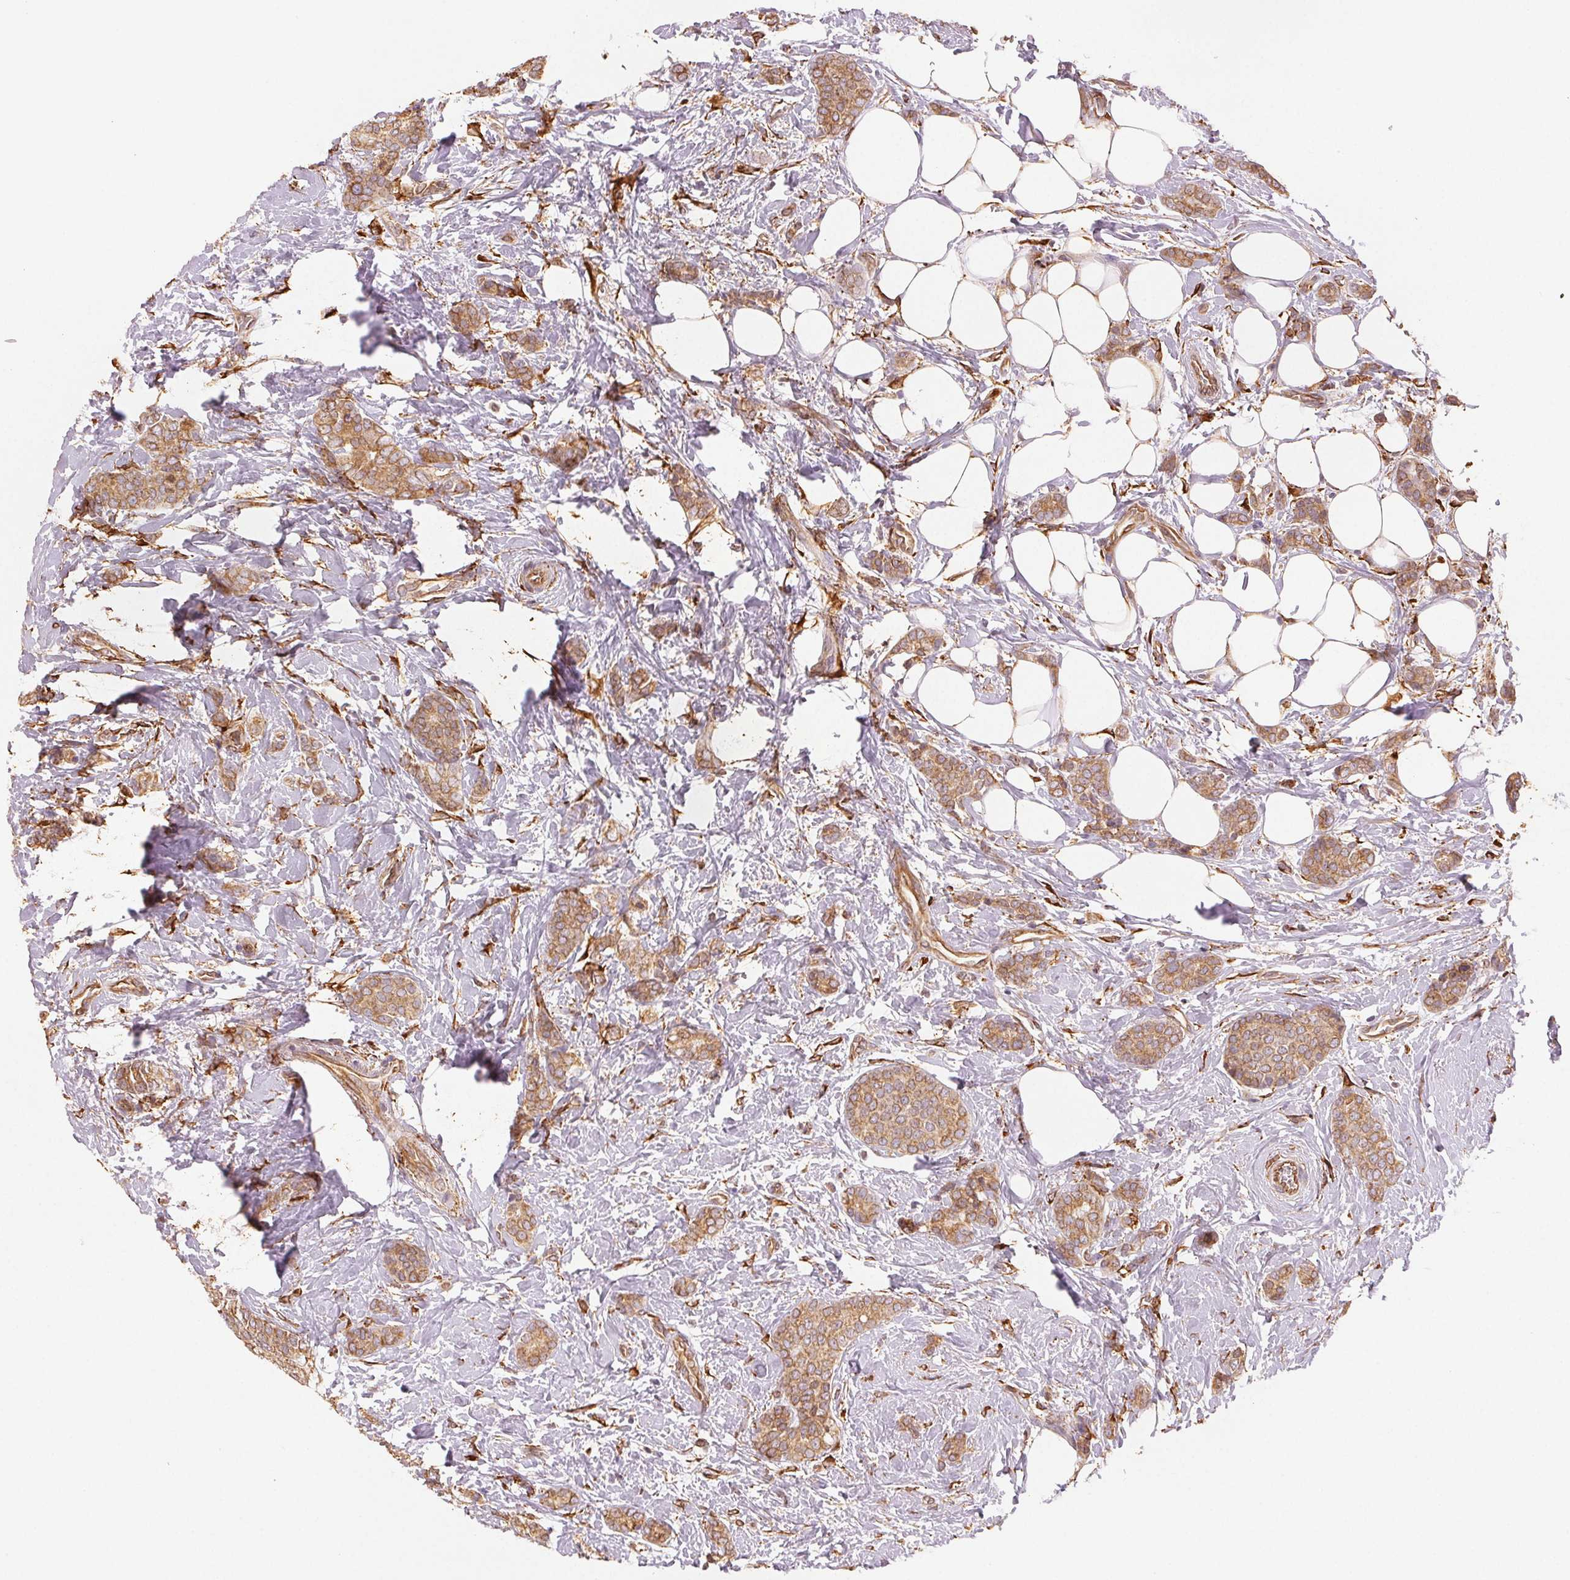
{"staining": {"intensity": "moderate", "quantity": ">75%", "location": "cytoplasmic/membranous"}, "tissue": "breast cancer", "cell_type": "Tumor cells", "image_type": "cancer", "snomed": [{"axis": "morphology", "description": "Normal tissue, NOS"}, {"axis": "morphology", "description": "Duct carcinoma"}, {"axis": "topography", "description": "Breast"}], "caption": "High-magnification brightfield microscopy of breast intraductal carcinoma stained with DAB (3,3'-diaminobenzidine) (brown) and counterstained with hematoxylin (blue). tumor cells exhibit moderate cytoplasmic/membranous staining is appreciated in about>75% of cells. The staining was performed using DAB, with brown indicating positive protein expression. Nuclei are stained blue with hematoxylin.", "gene": "RCN3", "patient": {"sex": "female", "age": 77}}